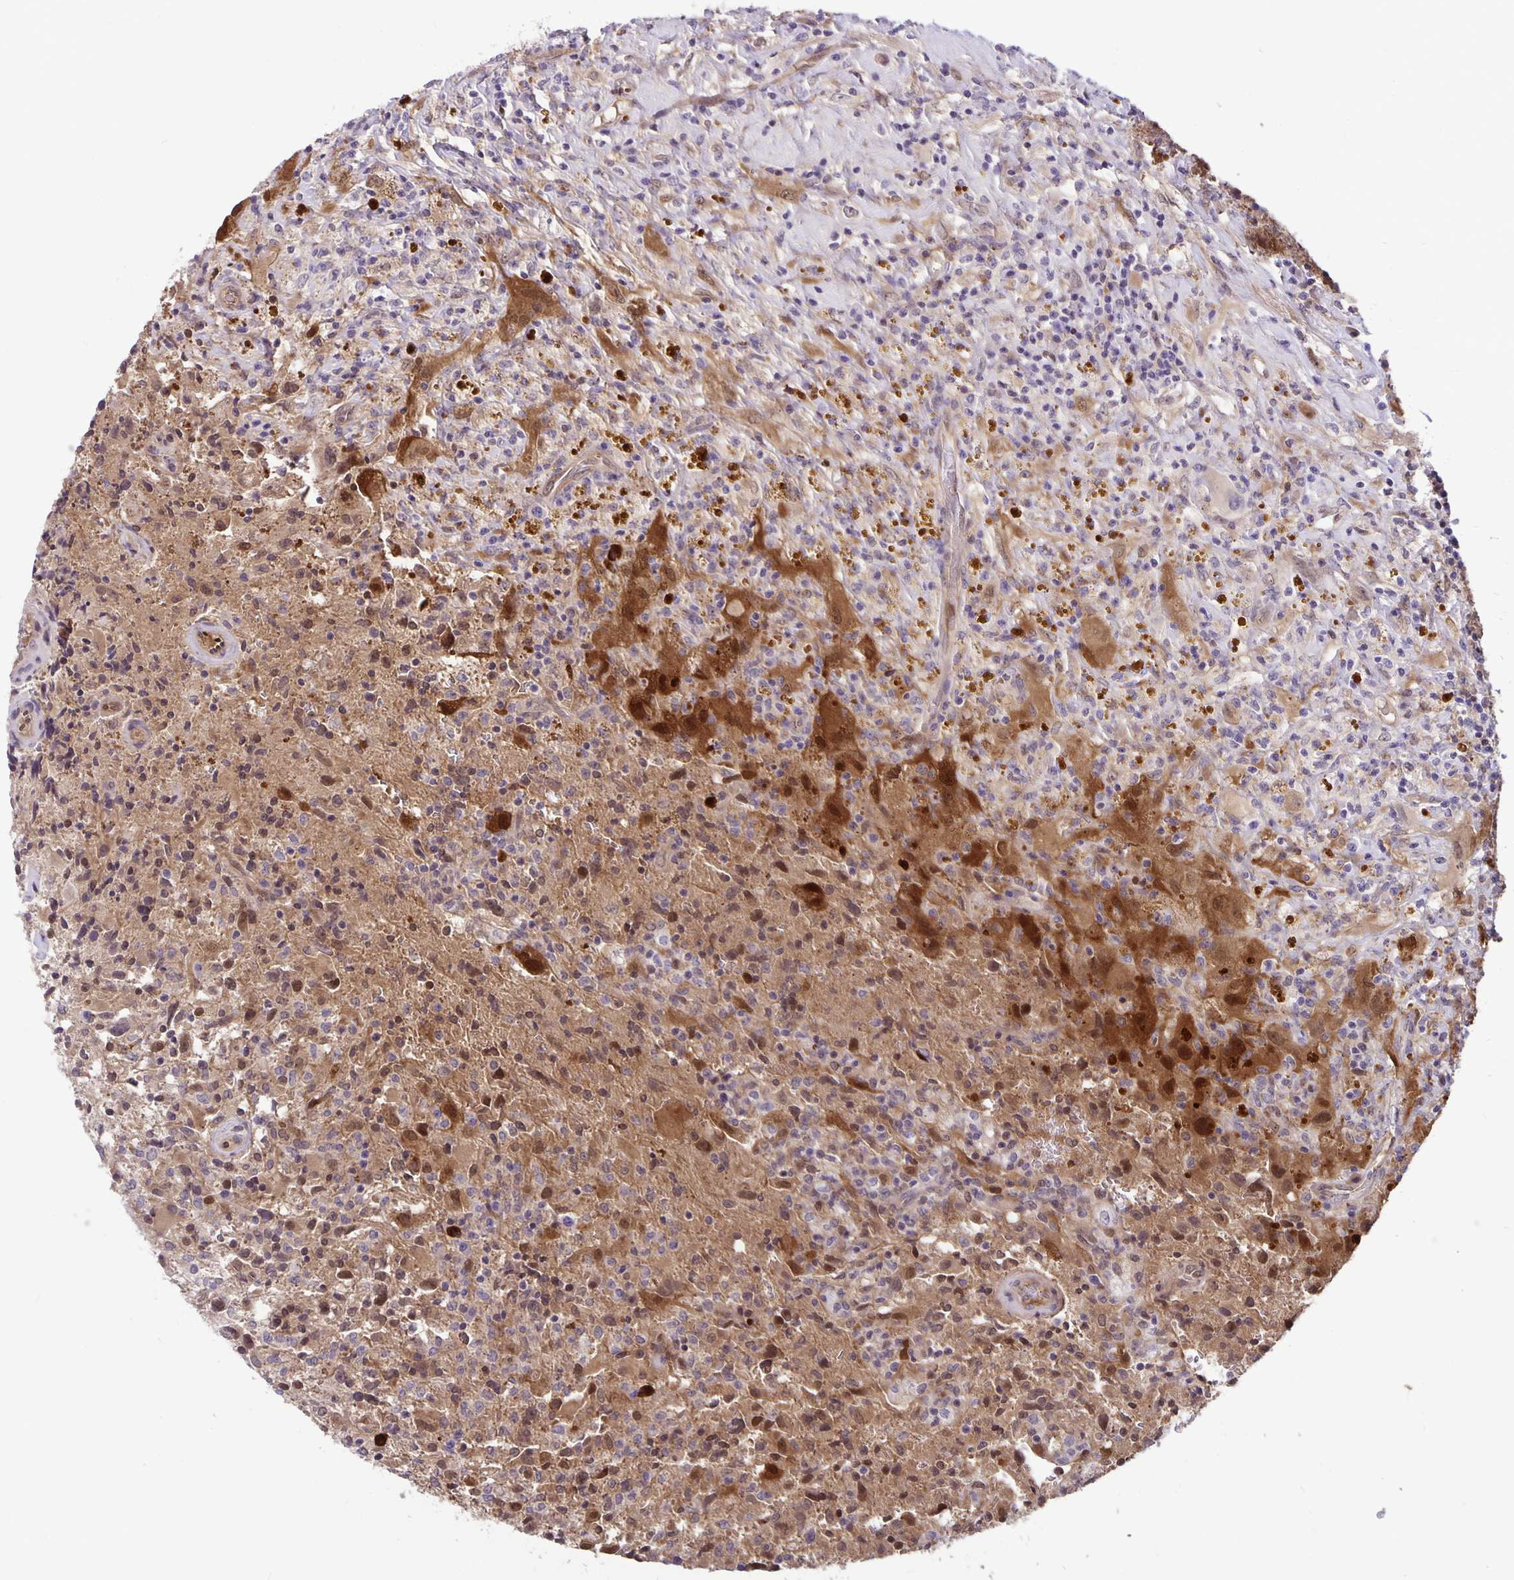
{"staining": {"intensity": "moderate", "quantity": "<25%", "location": "cytoplasmic/membranous"}, "tissue": "glioma", "cell_type": "Tumor cells", "image_type": "cancer", "snomed": [{"axis": "morphology", "description": "Glioma, malignant, High grade"}, {"axis": "topography", "description": "Brain"}], "caption": "Protein expression analysis of human high-grade glioma (malignant) reveals moderate cytoplasmic/membranous positivity in approximately <25% of tumor cells.", "gene": "TAX1BP3", "patient": {"sex": "male", "age": 68}}